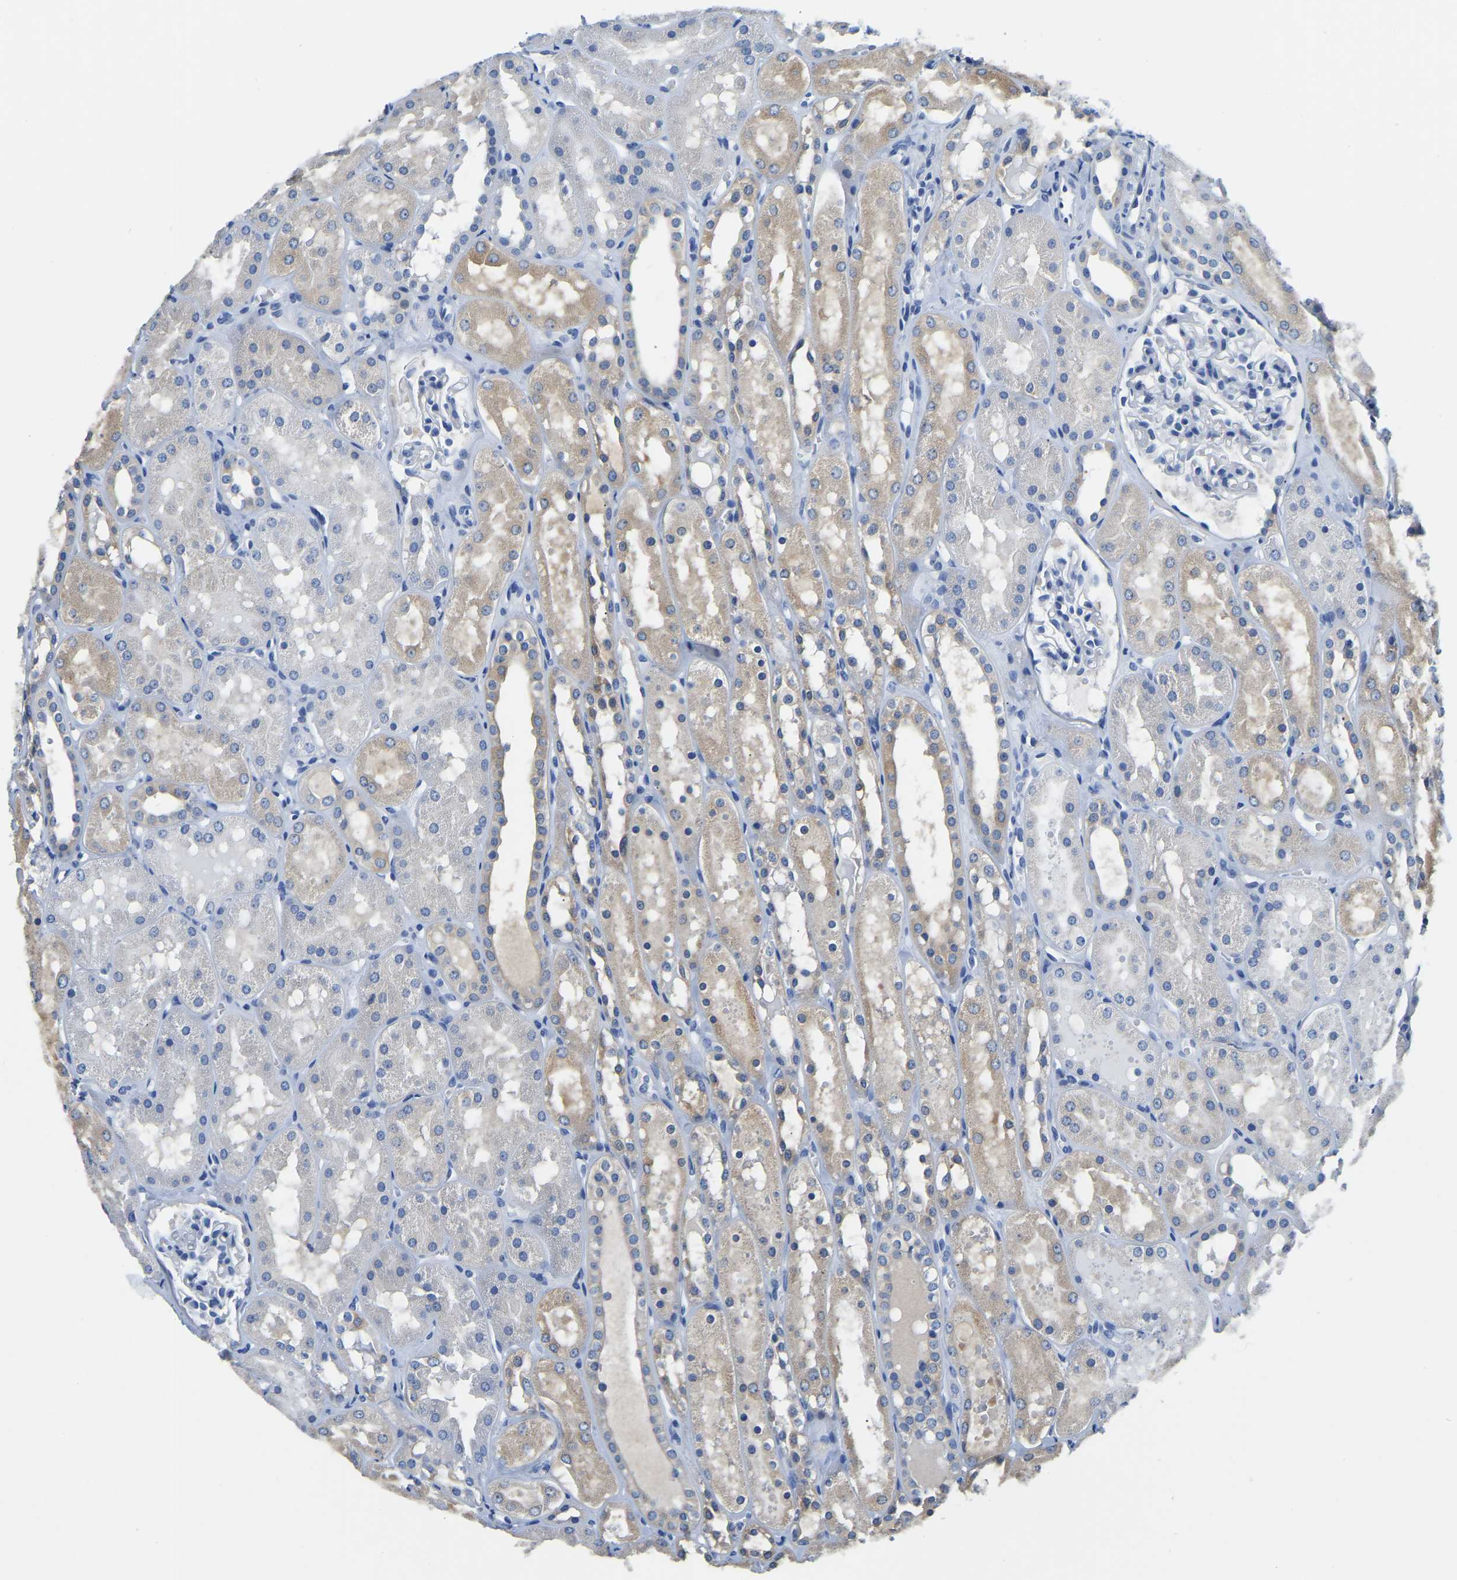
{"staining": {"intensity": "negative", "quantity": "none", "location": "none"}, "tissue": "kidney", "cell_type": "Cells in glomeruli", "image_type": "normal", "snomed": [{"axis": "morphology", "description": "Normal tissue, NOS"}, {"axis": "topography", "description": "Kidney"}, {"axis": "topography", "description": "Urinary bladder"}], "caption": "Benign kidney was stained to show a protein in brown. There is no significant positivity in cells in glomeruli. The staining was performed using DAB (3,3'-diaminobenzidine) to visualize the protein expression in brown, while the nuclei were stained in blue with hematoxylin (Magnification: 20x).", "gene": "ZDHHC13", "patient": {"sex": "male", "age": 16}}